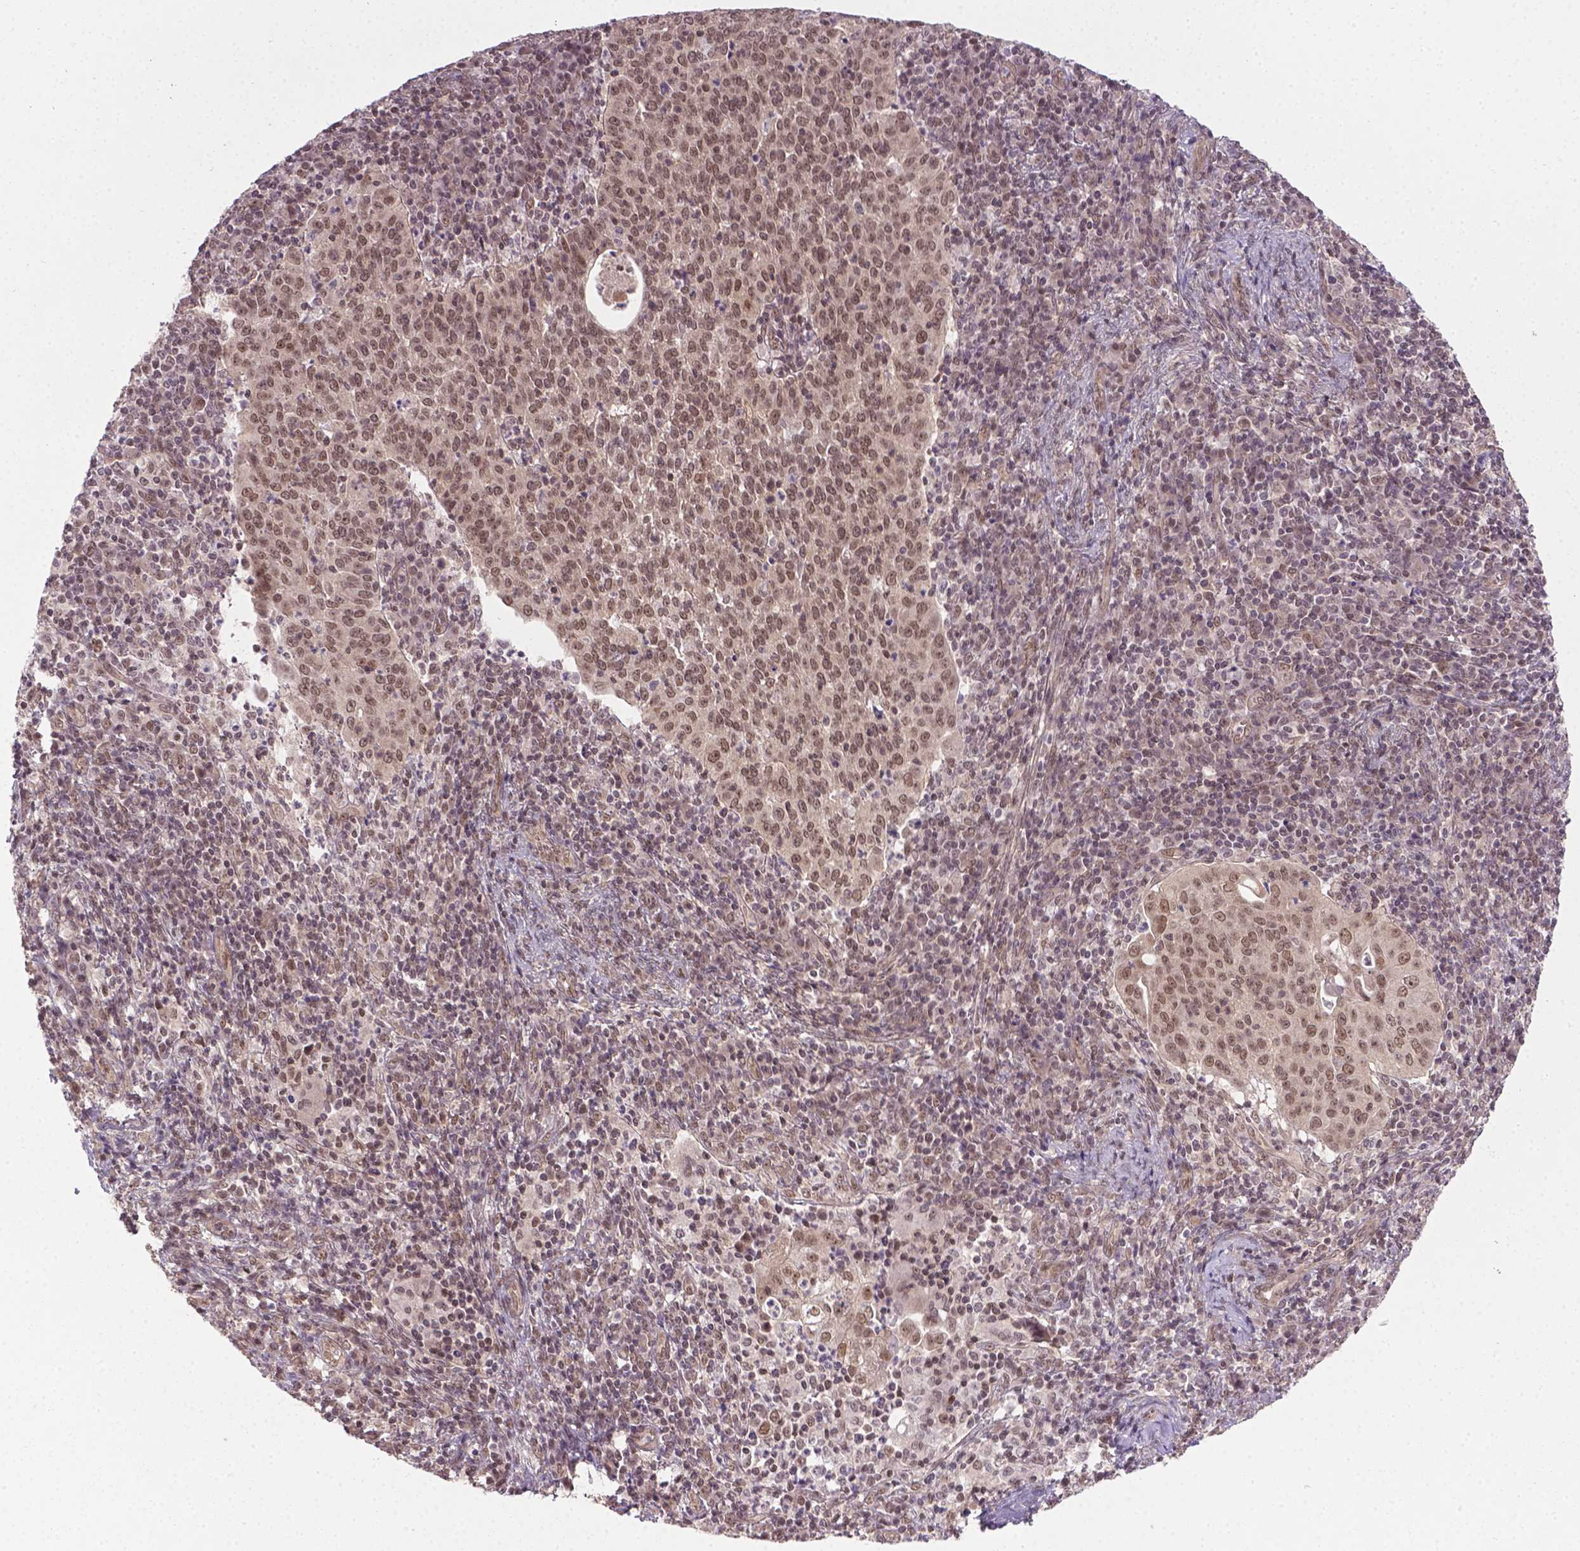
{"staining": {"intensity": "moderate", "quantity": ">75%", "location": "nuclear"}, "tissue": "cervical cancer", "cell_type": "Tumor cells", "image_type": "cancer", "snomed": [{"axis": "morphology", "description": "Squamous cell carcinoma, NOS"}, {"axis": "topography", "description": "Cervix"}], "caption": "This is an image of immunohistochemistry (IHC) staining of cervical cancer, which shows moderate positivity in the nuclear of tumor cells.", "gene": "ANKRD54", "patient": {"sex": "female", "age": 39}}